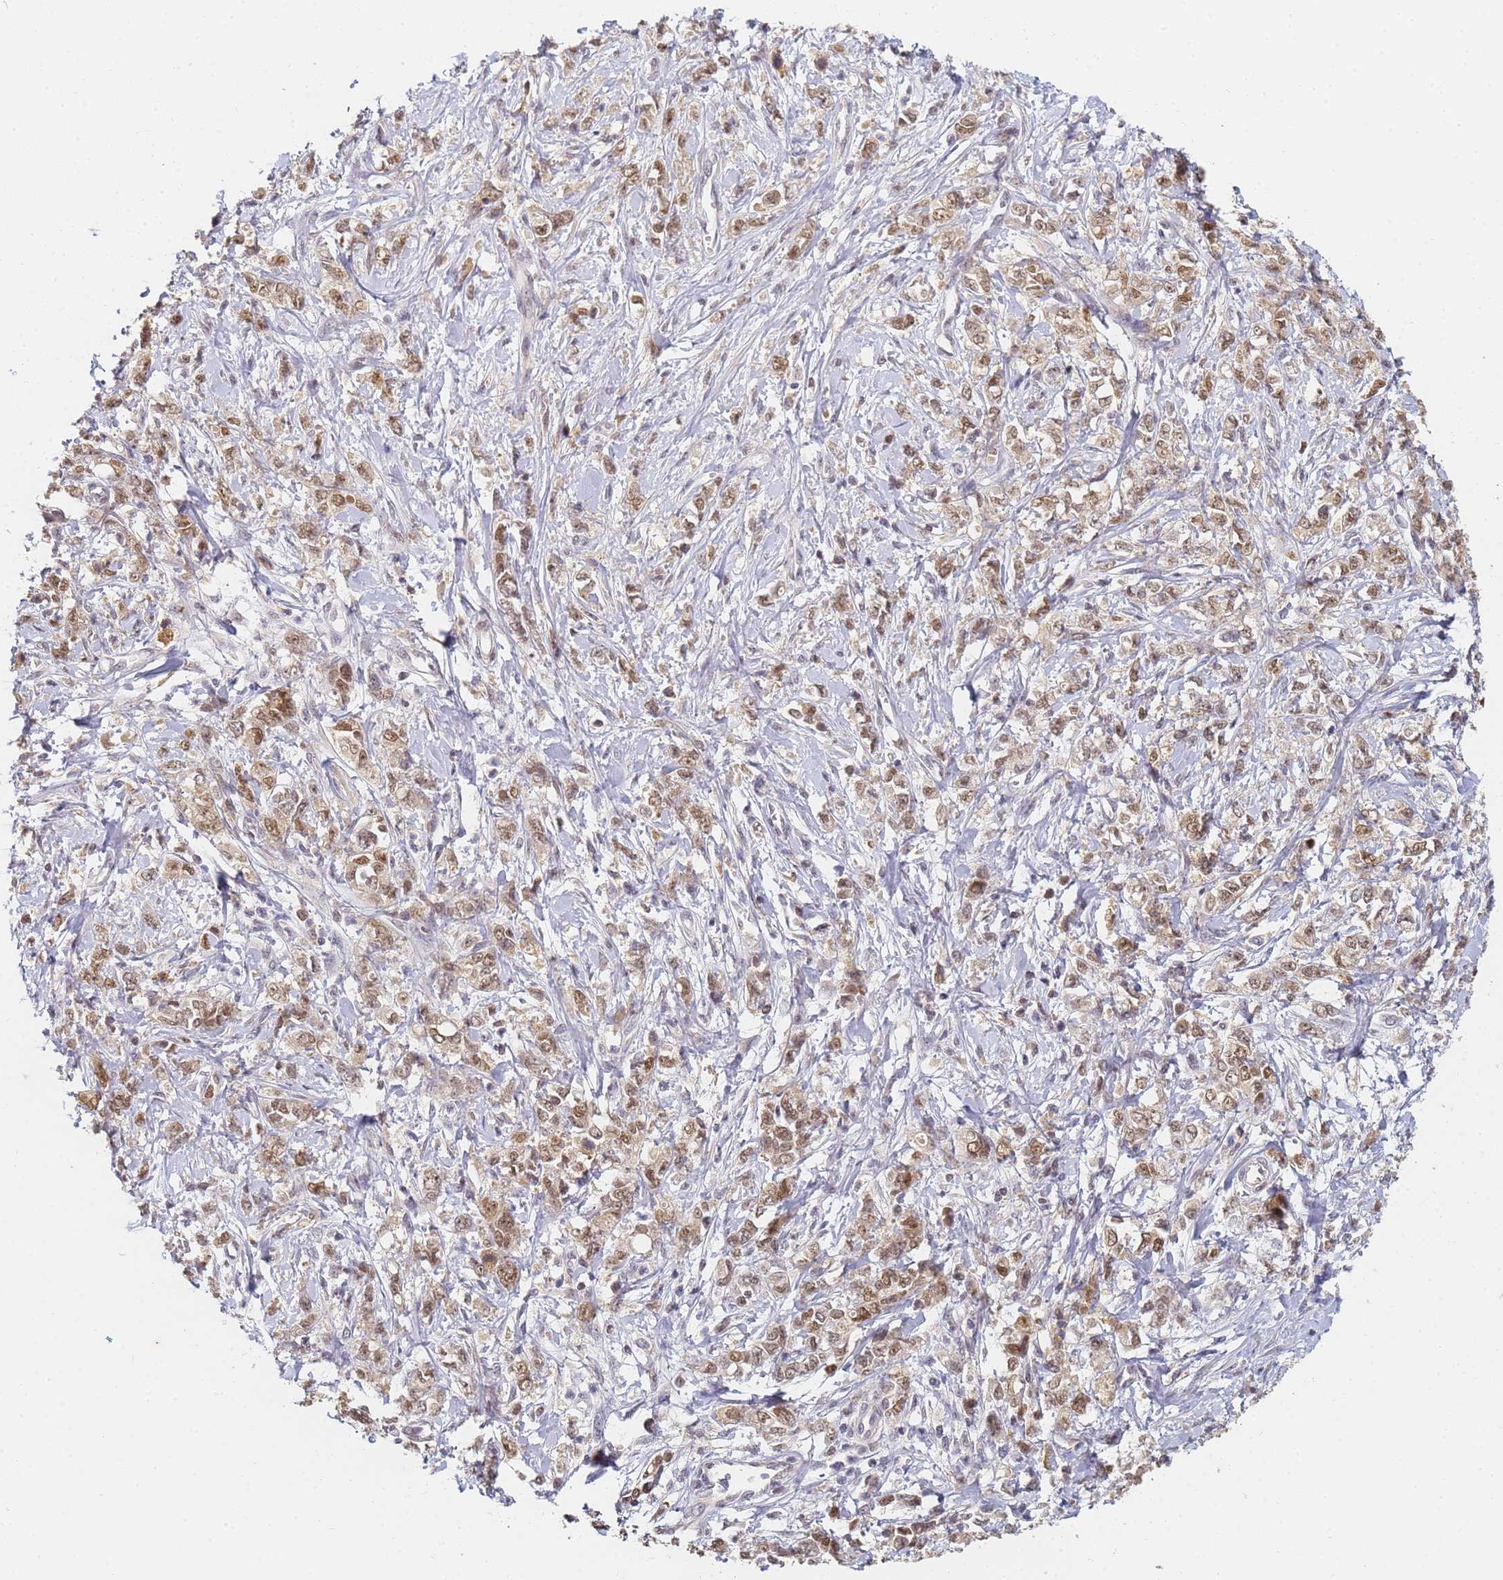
{"staining": {"intensity": "moderate", "quantity": ">75%", "location": "nuclear"}, "tissue": "stomach cancer", "cell_type": "Tumor cells", "image_type": "cancer", "snomed": [{"axis": "morphology", "description": "Adenocarcinoma, NOS"}, {"axis": "topography", "description": "Stomach"}], "caption": "This is an image of IHC staining of stomach cancer (adenocarcinoma), which shows moderate staining in the nuclear of tumor cells.", "gene": "HMCES", "patient": {"sex": "female", "age": 76}}